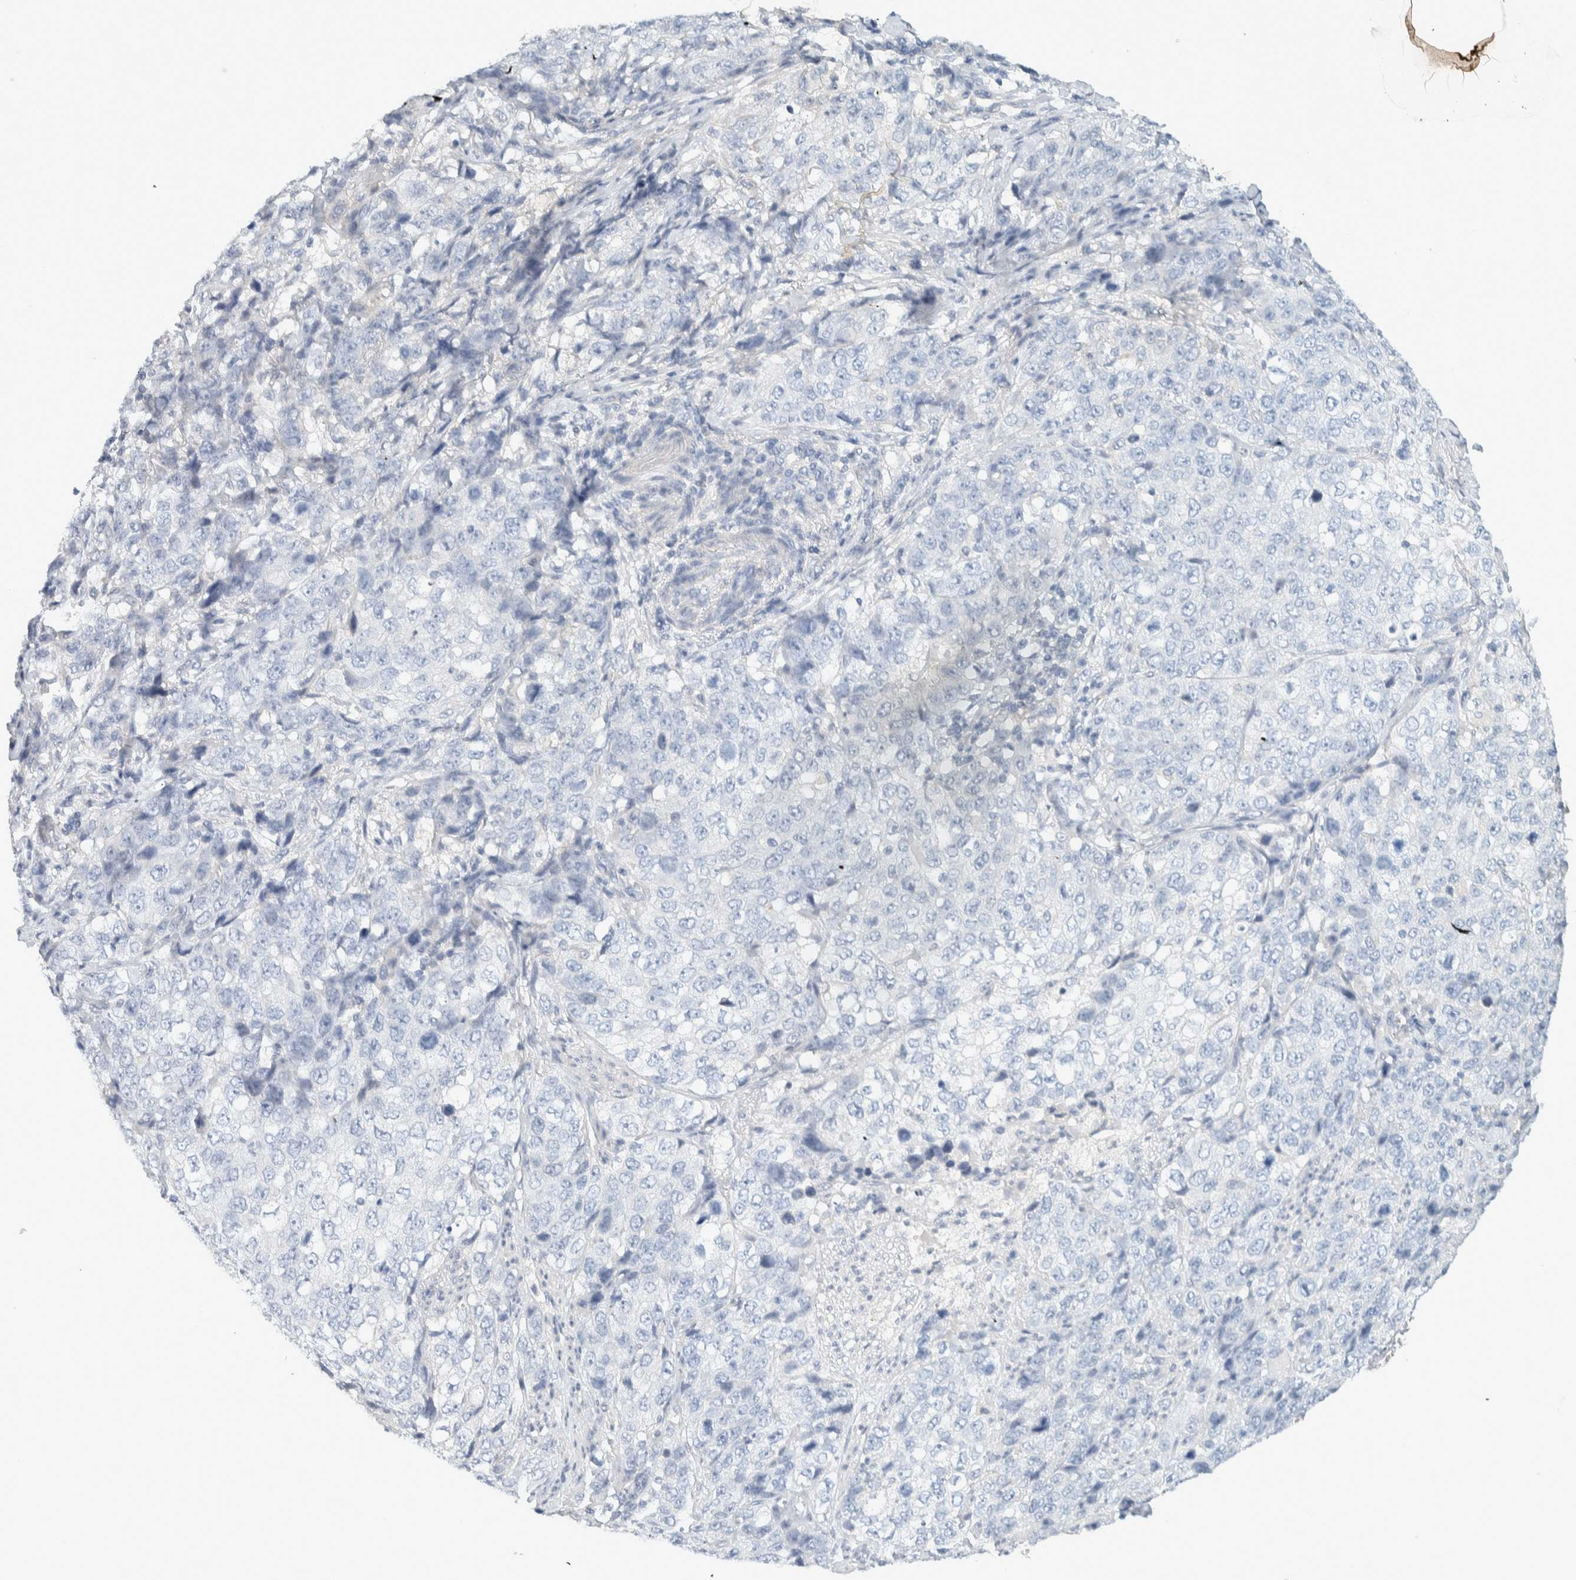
{"staining": {"intensity": "negative", "quantity": "none", "location": "none"}, "tissue": "stomach cancer", "cell_type": "Tumor cells", "image_type": "cancer", "snomed": [{"axis": "morphology", "description": "Adenocarcinoma, NOS"}, {"axis": "topography", "description": "Stomach"}], "caption": "High magnification brightfield microscopy of adenocarcinoma (stomach) stained with DAB (3,3'-diaminobenzidine) (brown) and counterstained with hematoxylin (blue): tumor cells show no significant positivity. Nuclei are stained in blue.", "gene": "ALOX12B", "patient": {"sex": "male", "age": 48}}